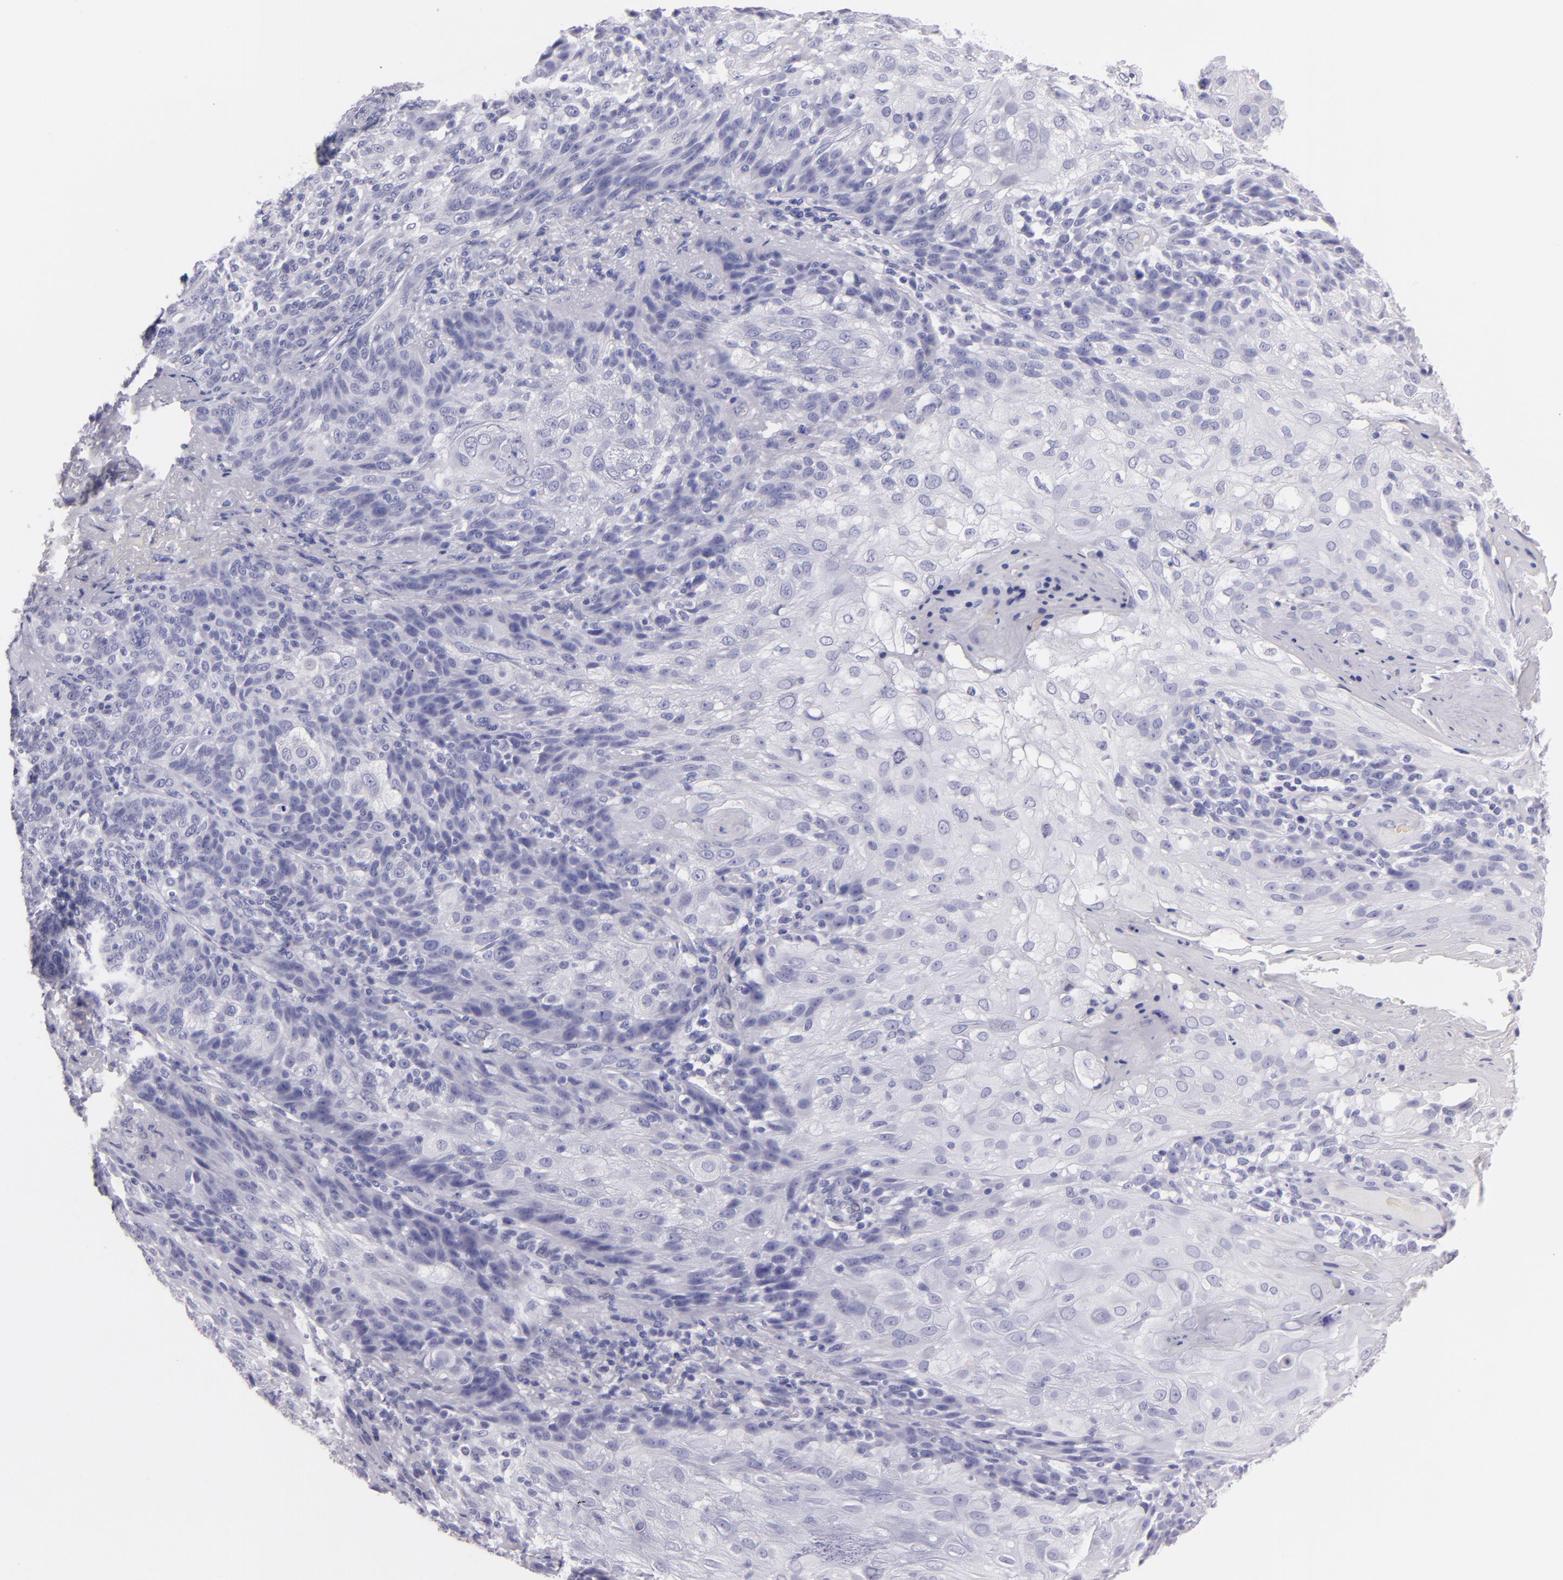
{"staining": {"intensity": "negative", "quantity": "none", "location": "none"}, "tissue": "skin cancer", "cell_type": "Tumor cells", "image_type": "cancer", "snomed": [{"axis": "morphology", "description": "Normal tissue, NOS"}, {"axis": "morphology", "description": "Squamous cell carcinoma, NOS"}, {"axis": "topography", "description": "Skin"}], "caption": "Skin cancer (squamous cell carcinoma) was stained to show a protein in brown. There is no significant positivity in tumor cells.", "gene": "MUC5AC", "patient": {"sex": "female", "age": 83}}